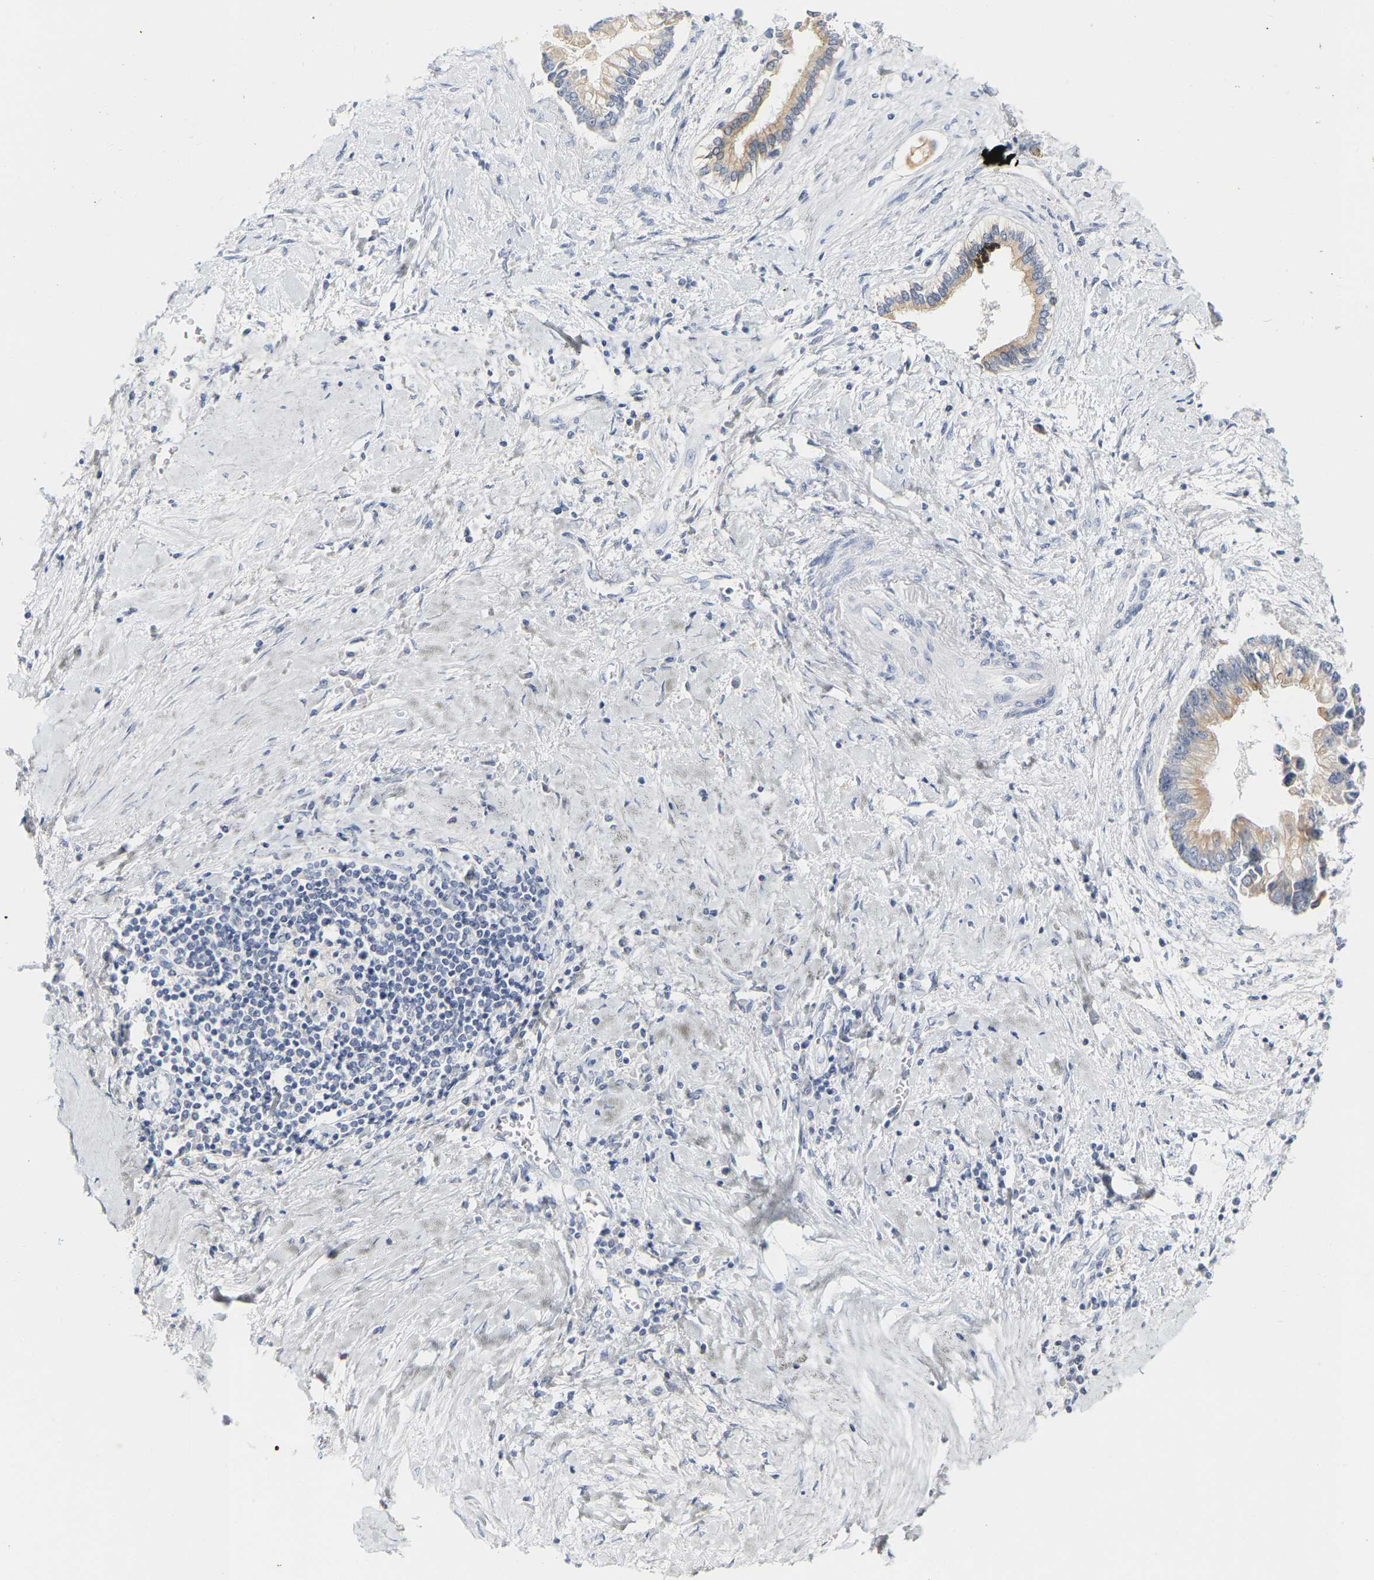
{"staining": {"intensity": "weak", "quantity": ">75%", "location": "cytoplasmic/membranous"}, "tissue": "liver cancer", "cell_type": "Tumor cells", "image_type": "cancer", "snomed": [{"axis": "morphology", "description": "Cholangiocarcinoma"}, {"axis": "topography", "description": "Liver"}], "caption": "A high-resolution photomicrograph shows IHC staining of cholangiocarcinoma (liver), which reveals weak cytoplasmic/membranous expression in about >75% of tumor cells.", "gene": "KRT76", "patient": {"sex": "male", "age": 50}}